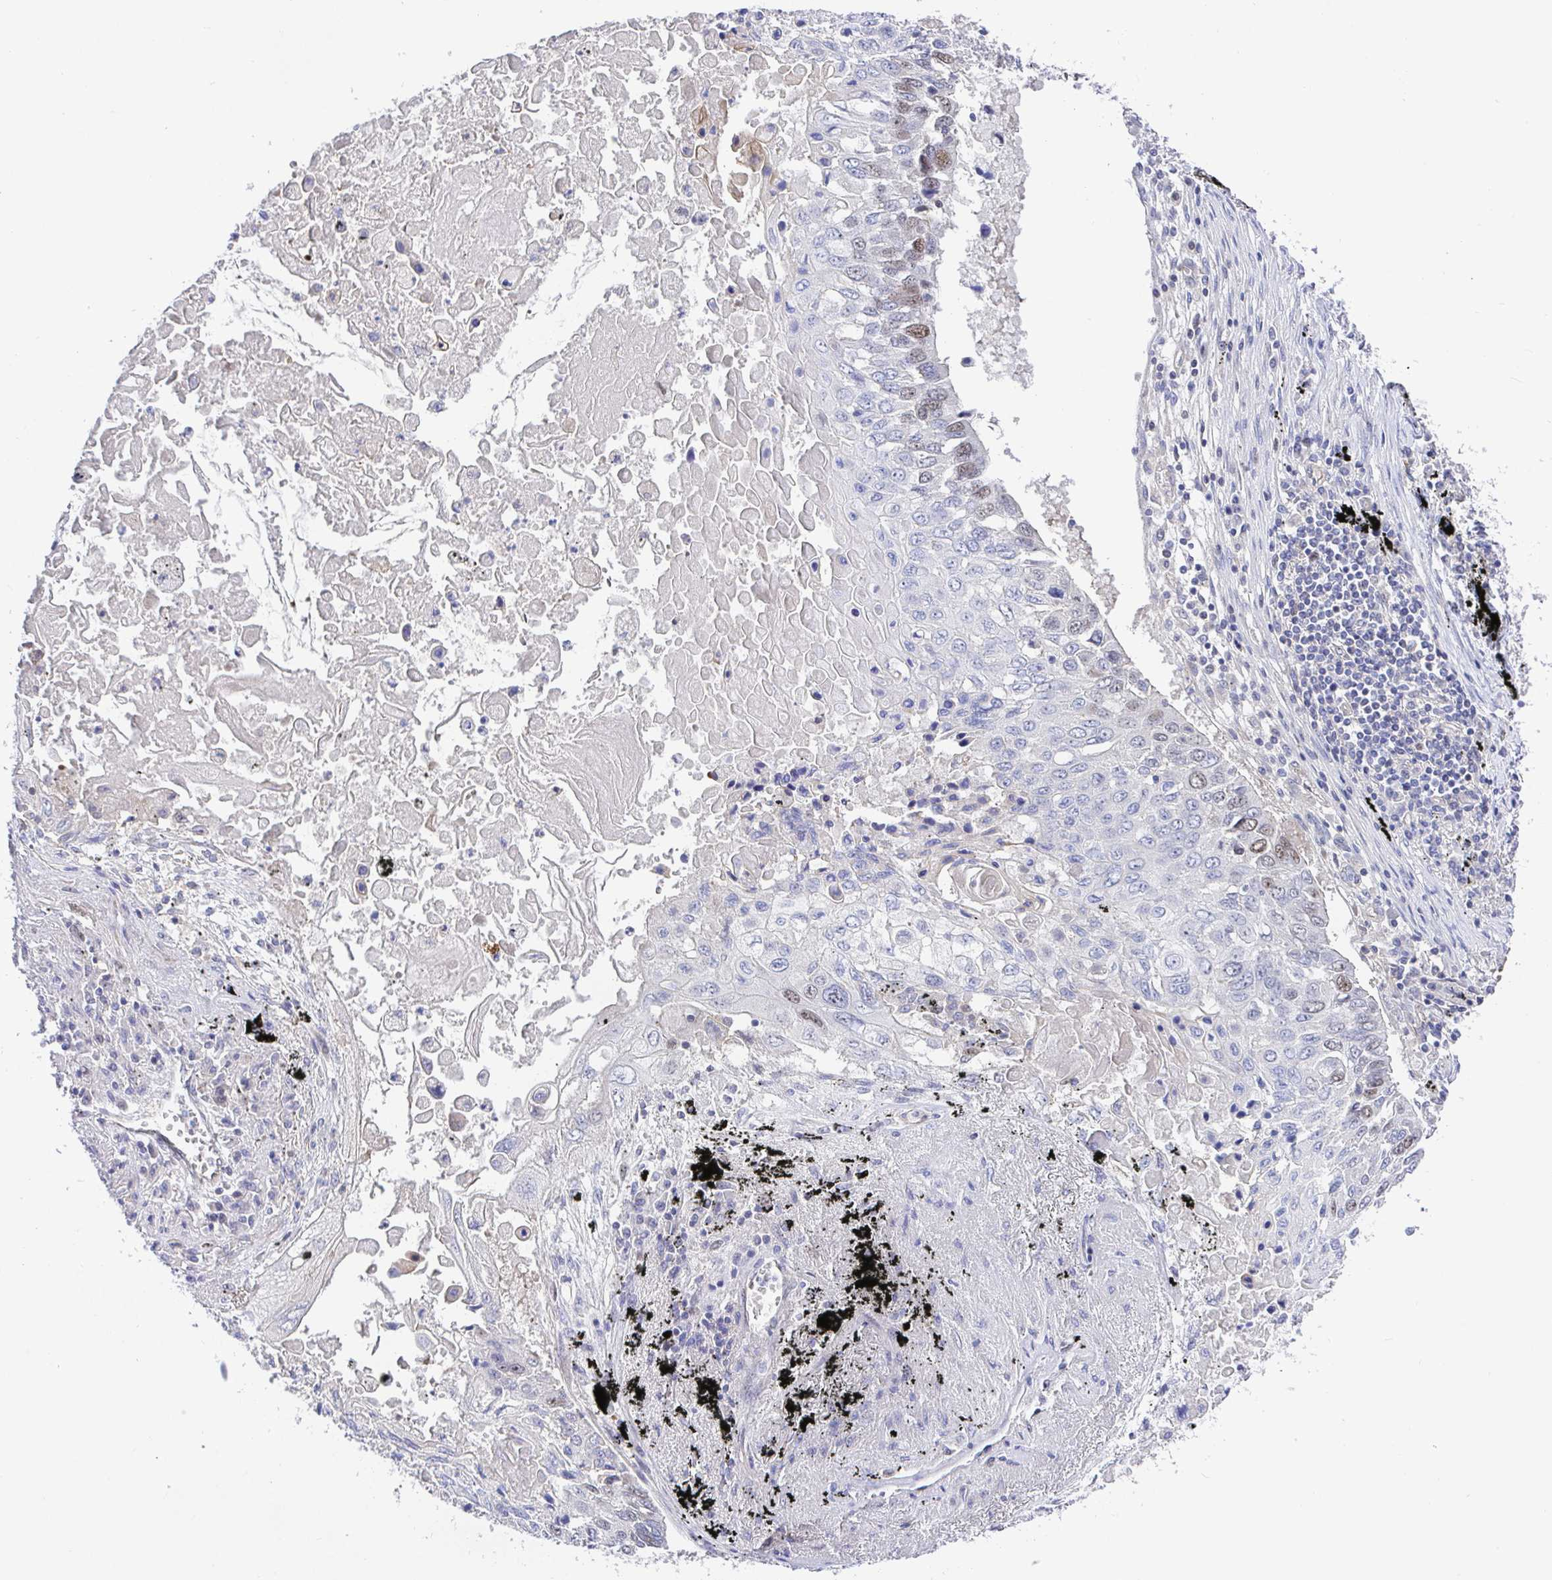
{"staining": {"intensity": "moderate", "quantity": "<25%", "location": "nuclear"}, "tissue": "lung cancer", "cell_type": "Tumor cells", "image_type": "cancer", "snomed": [{"axis": "morphology", "description": "Squamous cell carcinoma, NOS"}, {"axis": "topography", "description": "Lung"}], "caption": "An image of human lung squamous cell carcinoma stained for a protein shows moderate nuclear brown staining in tumor cells. (DAB (3,3'-diaminobenzidine) IHC, brown staining for protein, blue staining for nuclei).", "gene": "TIMELESS", "patient": {"sex": "male", "age": 75}}